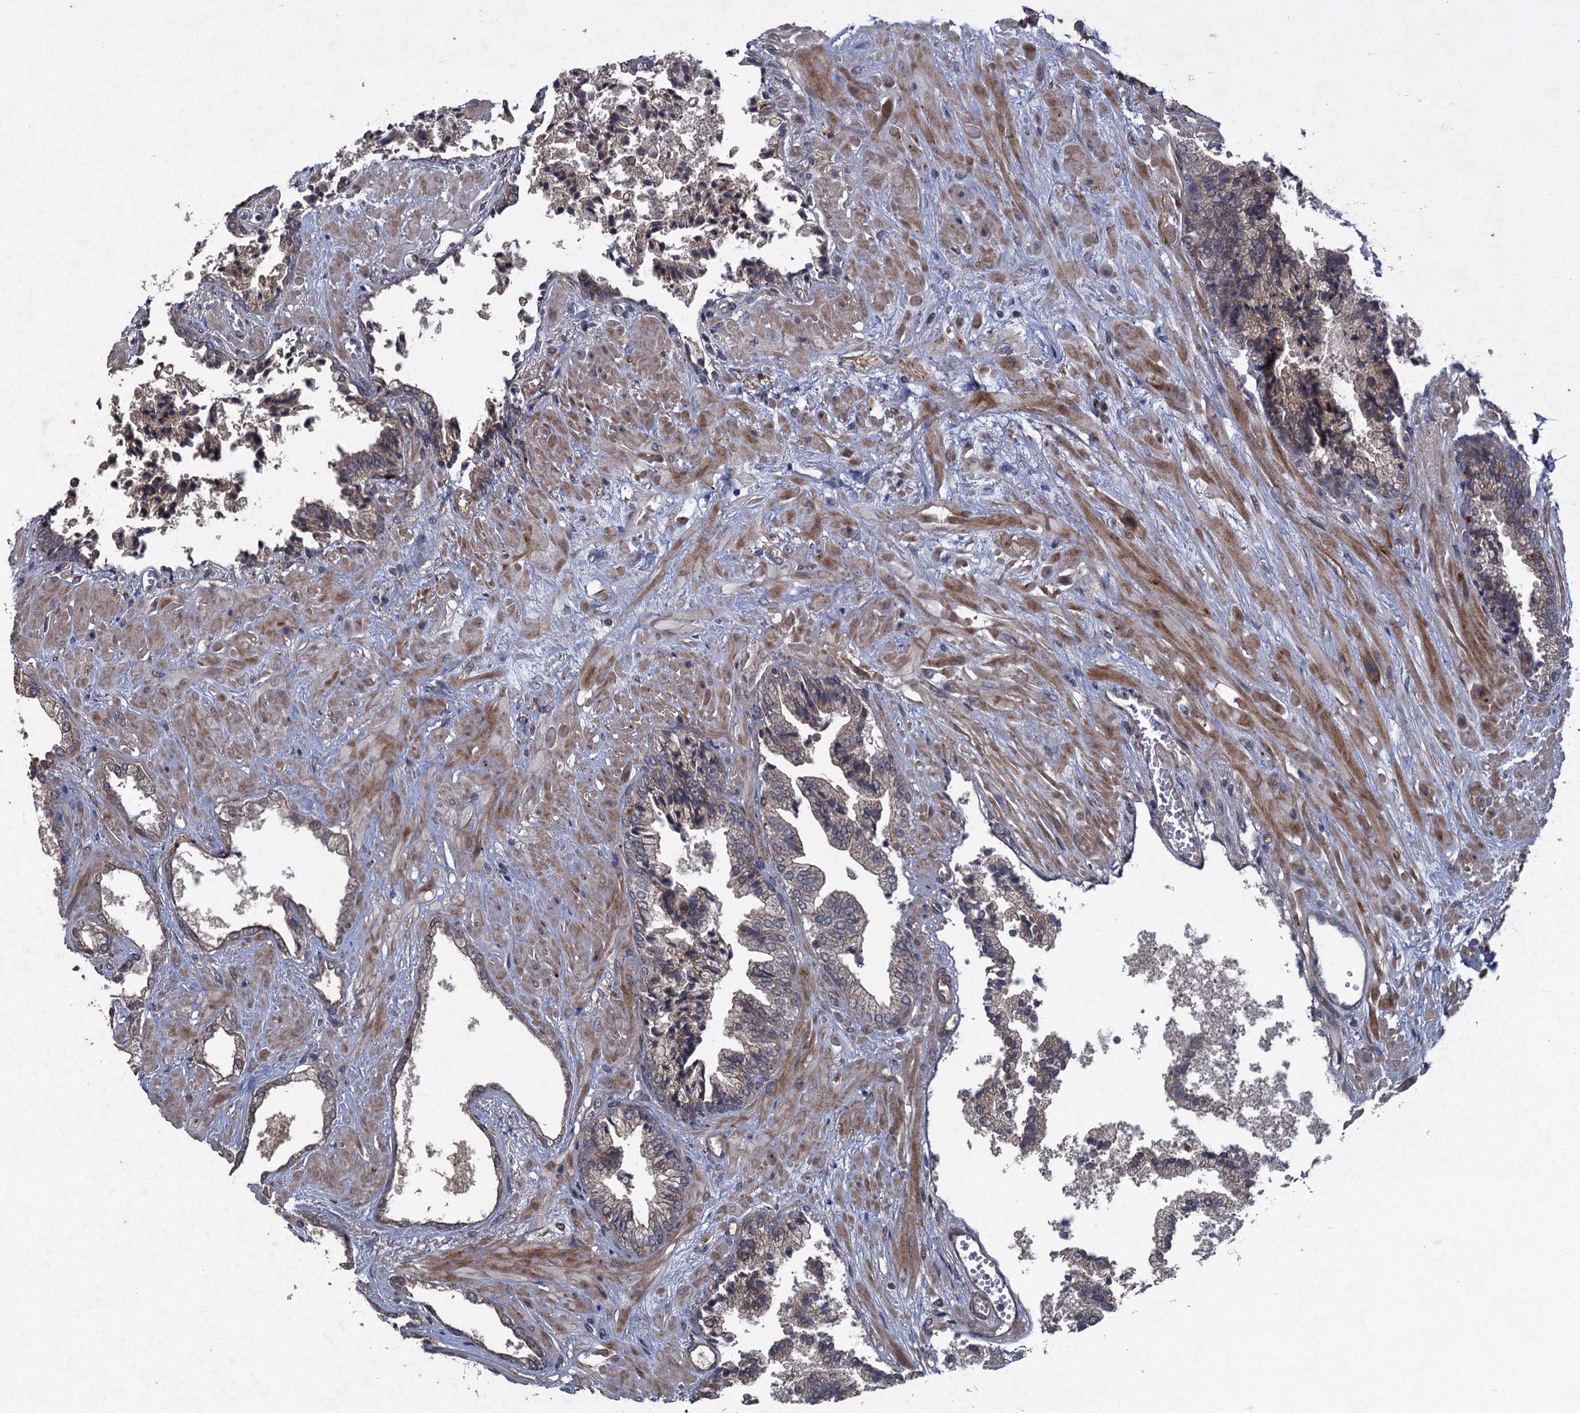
{"staining": {"intensity": "weak", "quantity": "<25%", "location": "cytoplasmic/membranous"}, "tissue": "prostate cancer", "cell_type": "Tumor cells", "image_type": "cancer", "snomed": [{"axis": "morphology", "description": "Adenocarcinoma, High grade"}, {"axis": "topography", "description": "Prostate"}], "caption": "The image demonstrates no significant expression in tumor cells of prostate cancer.", "gene": "NUDT22", "patient": {"sex": "male", "age": 71}}